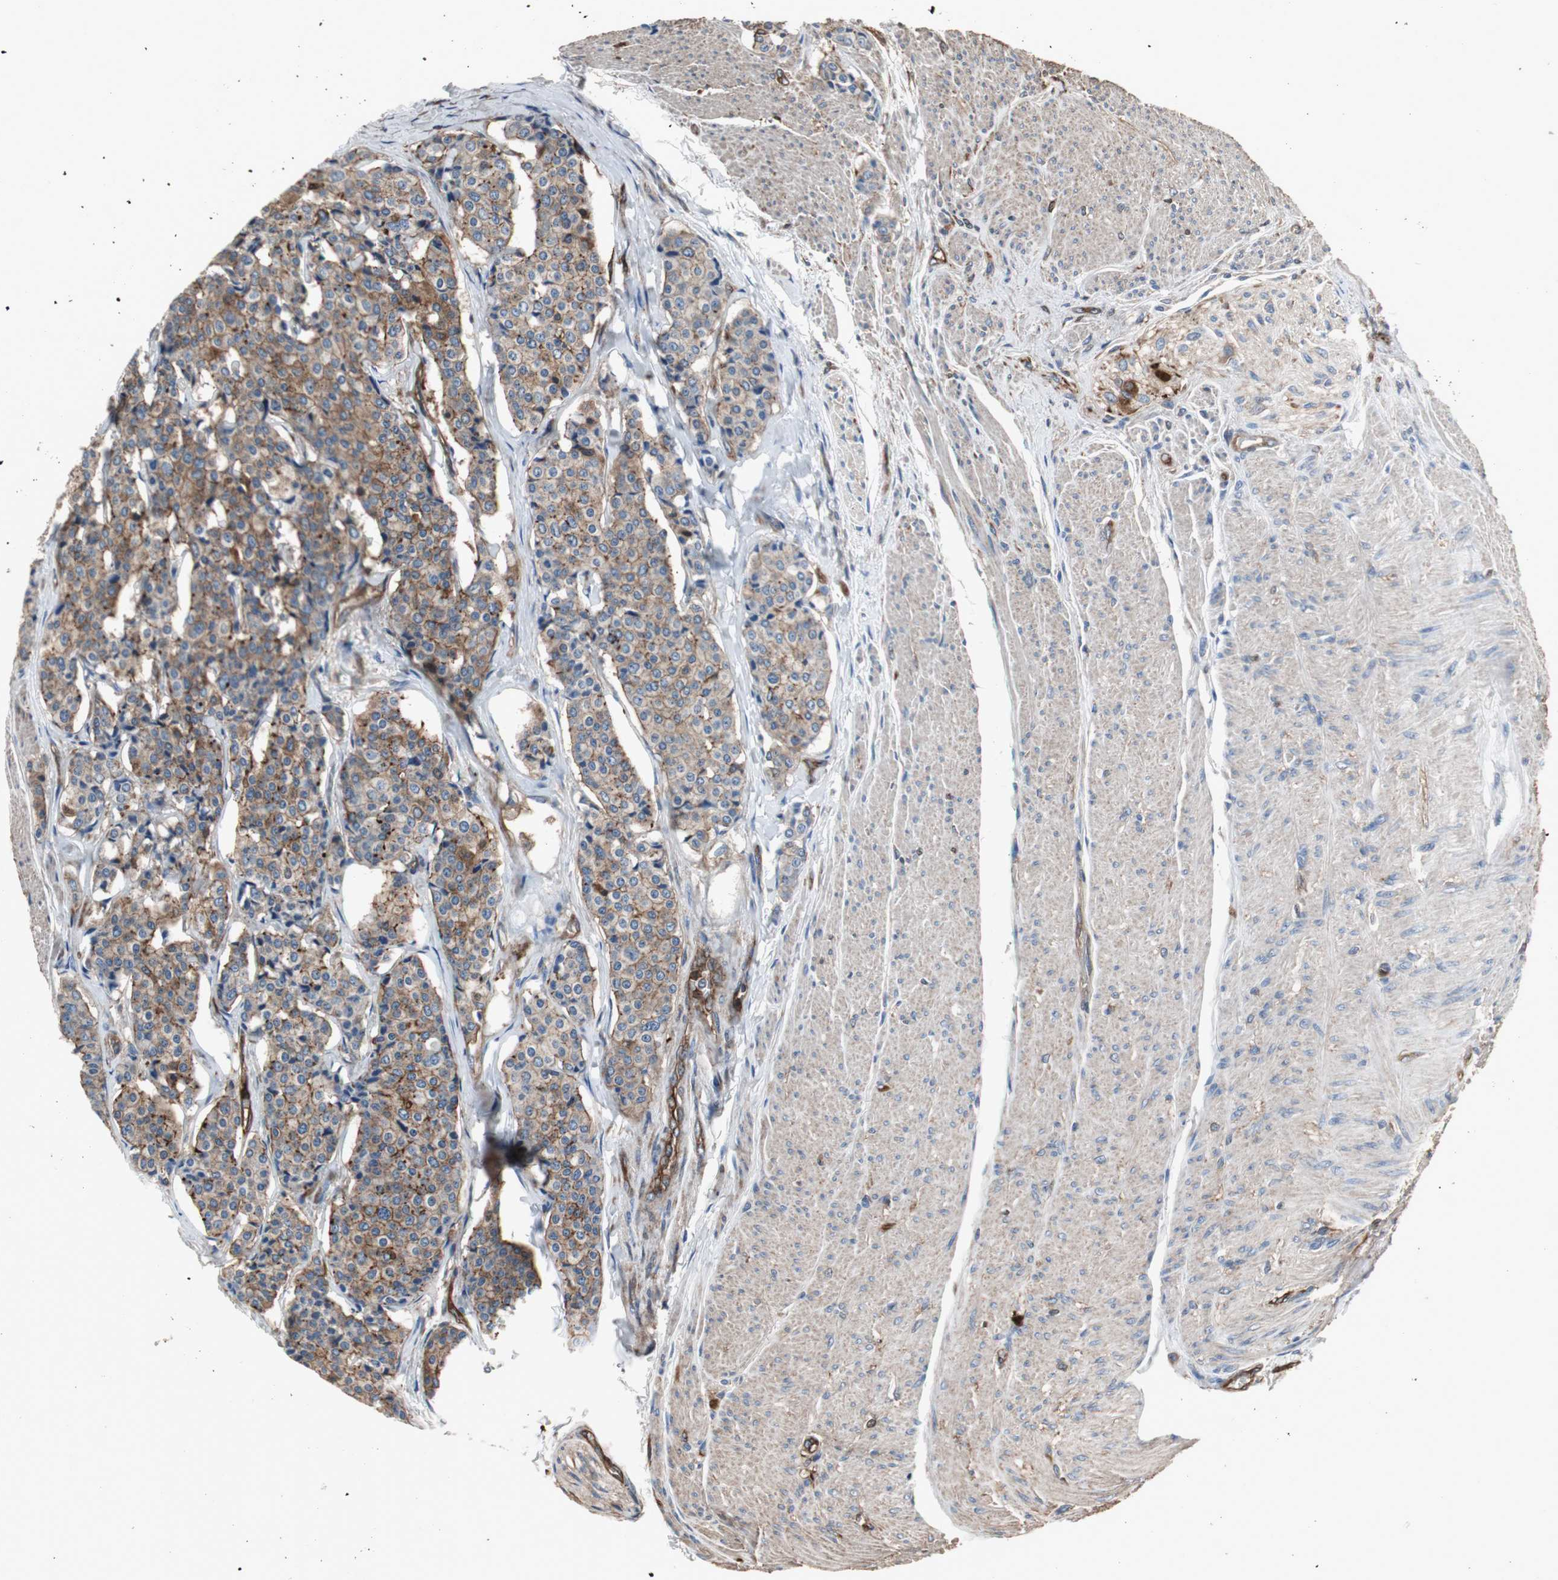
{"staining": {"intensity": "moderate", "quantity": ">75%", "location": "cytoplasmic/membranous"}, "tissue": "carcinoid", "cell_type": "Tumor cells", "image_type": "cancer", "snomed": [{"axis": "morphology", "description": "Carcinoid, malignant, NOS"}, {"axis": "topography", "description": "Colon"}], "caption": "Protein expression analysis of carcinoid demonstrates moderate cytoplasmic/membranous expression in approximately >75% of tumor cells.", "gene": "ACTN1", "patient": {"sex": "female", "age": 61}}